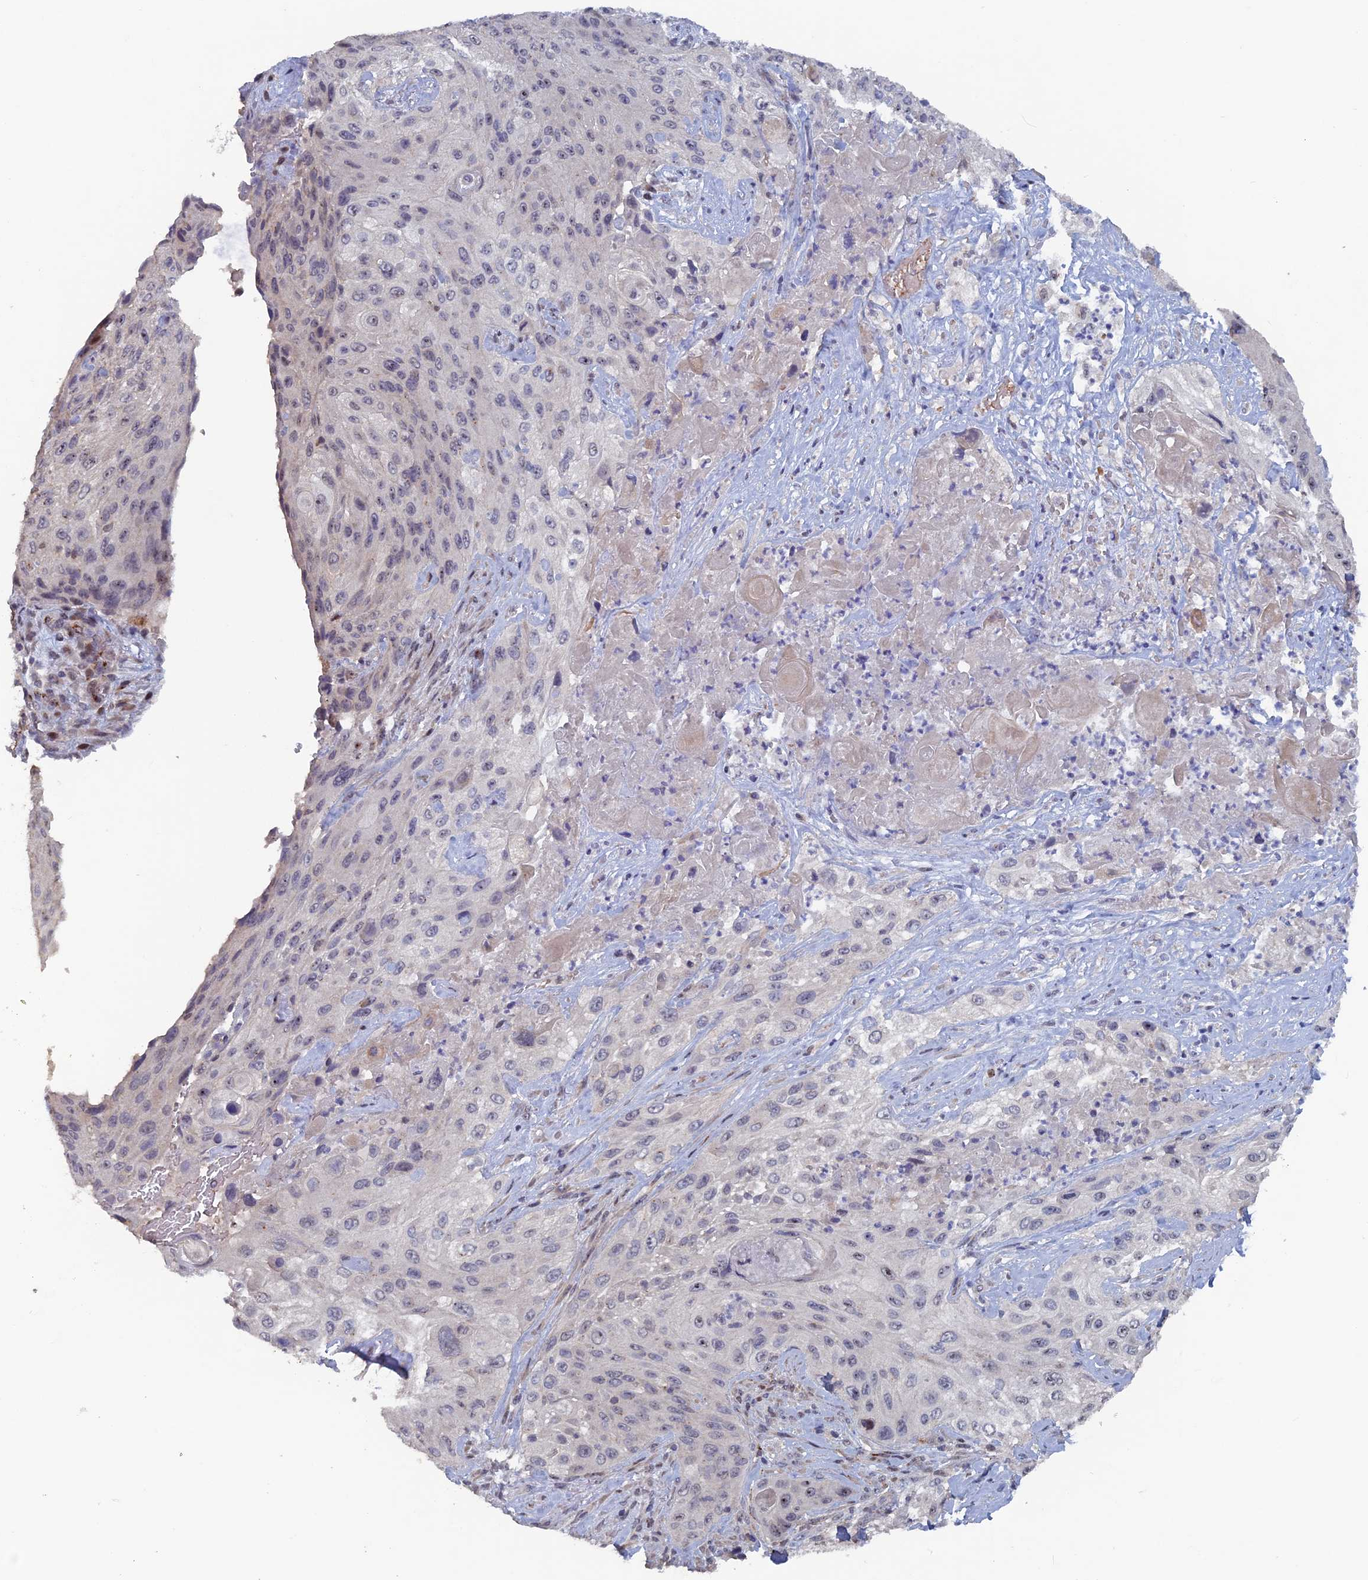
{"staining": {"intensity": "negative", "quantity": "none", "location": "none"}, "tissue": "cervical cancer", "cell_type": "Tumor cells", "image_type": "cancer", "snomed": [{"axis": "morphology", "description": "Squamous cell carcinoma, NOS"}, {"axis": "topography", "description": "Cervix"}], "caption": "DAB immunohistochemical staining of cervical cancer (squamous cell carcinoma) shows no significant positivity in tumor cells. (Immunohistochemistry (ihc), brightfield microscopy, high magnification).", "gene": "SH3D21", "patient": {"sex": "female", "age": 42}}